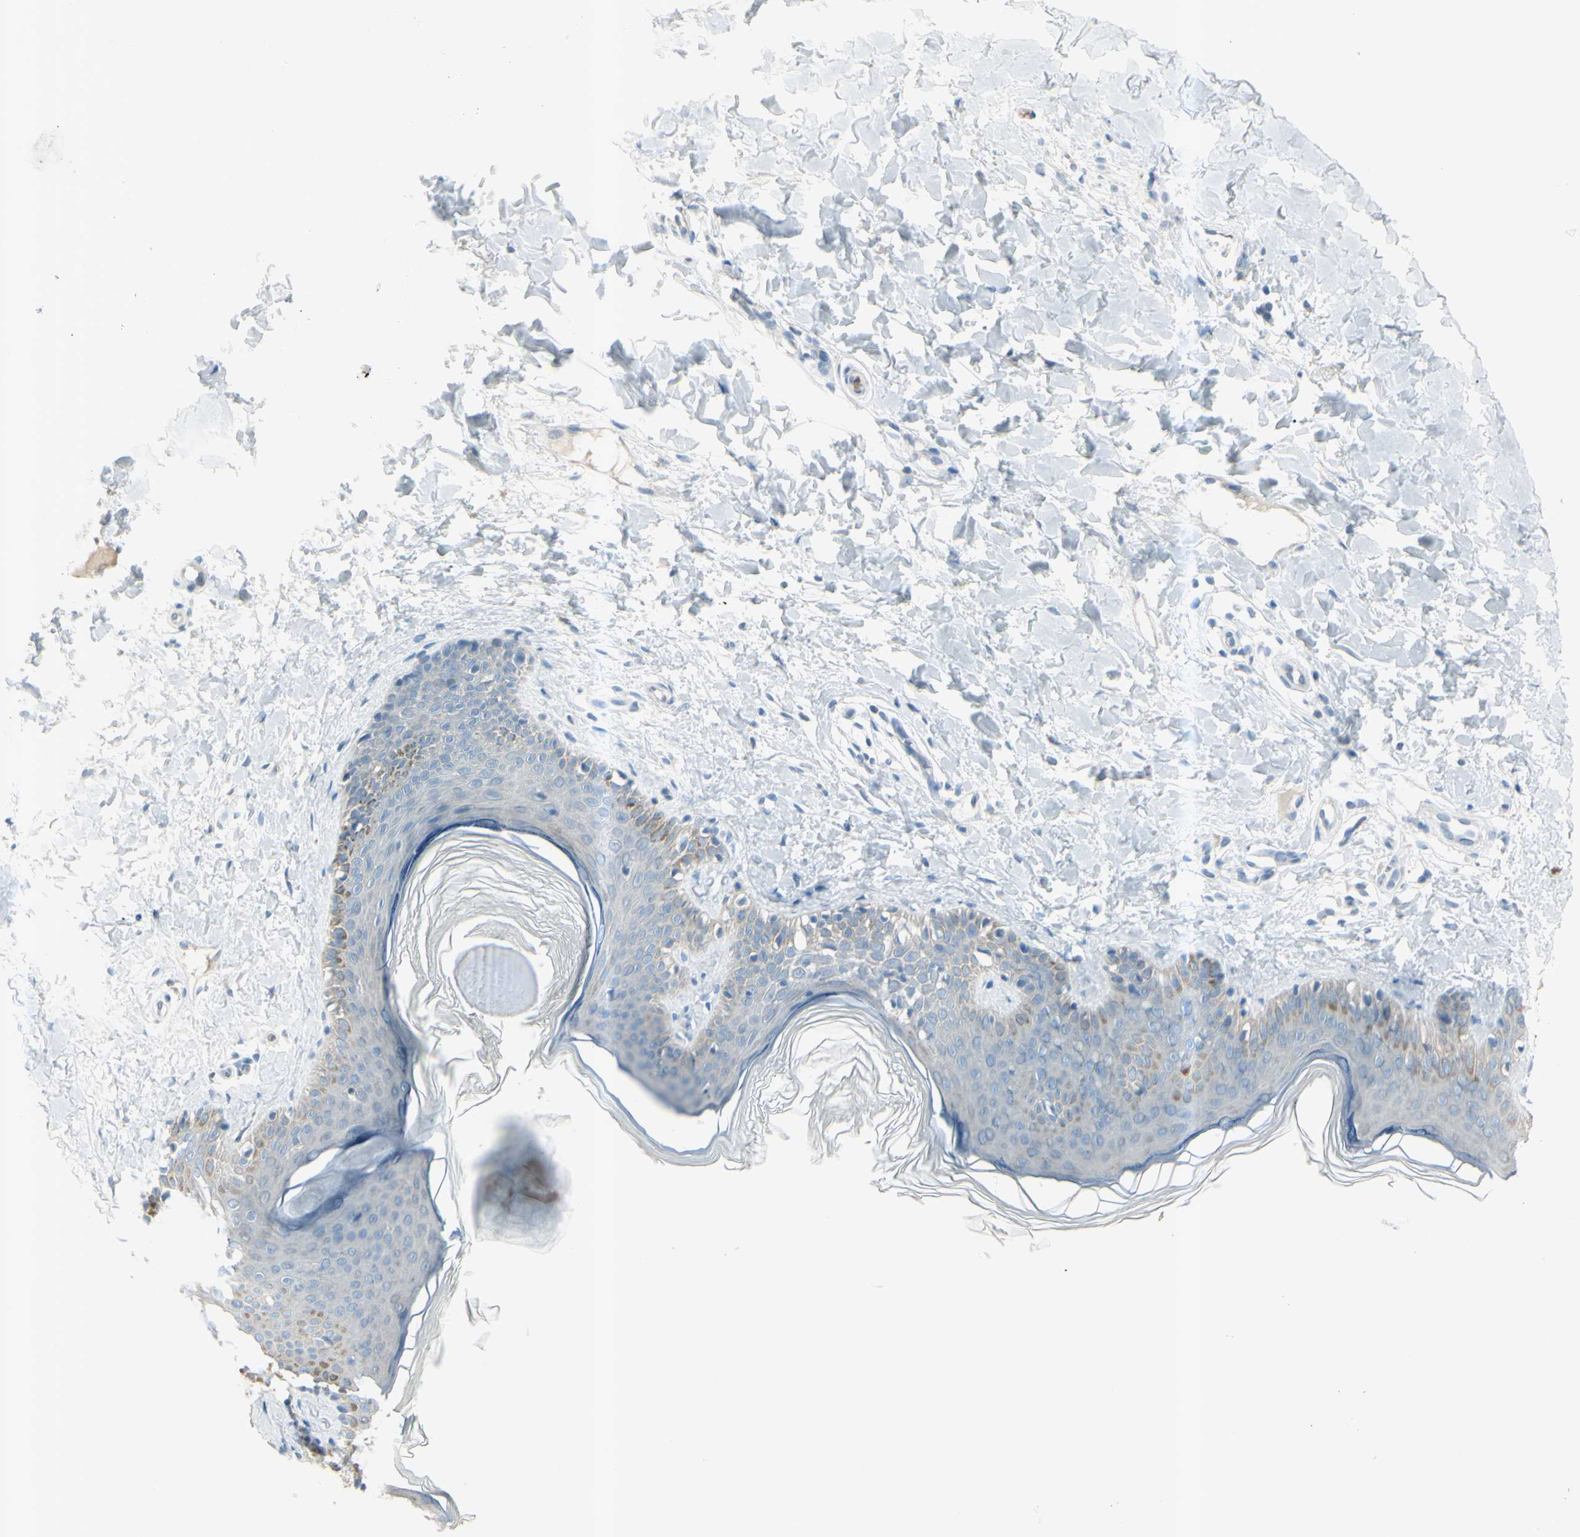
{"staining": {"intensity": "negative", "quantity": "none", "location": "none"}, "tissue": "skin", "cell_type": "Fibroblasts", "image_type": "normal", "snomed": [{"axis": "morphology", "description": "Normal tissue, NOS"}, {"axis": "topography", "description": "Skin"}], "caption": "Immunohistochemistry of unremarkable human skin exhibits no positivity in fibroblasts.", "gene": "GPR34", "patient": {"sex": "male", "age": 16}}